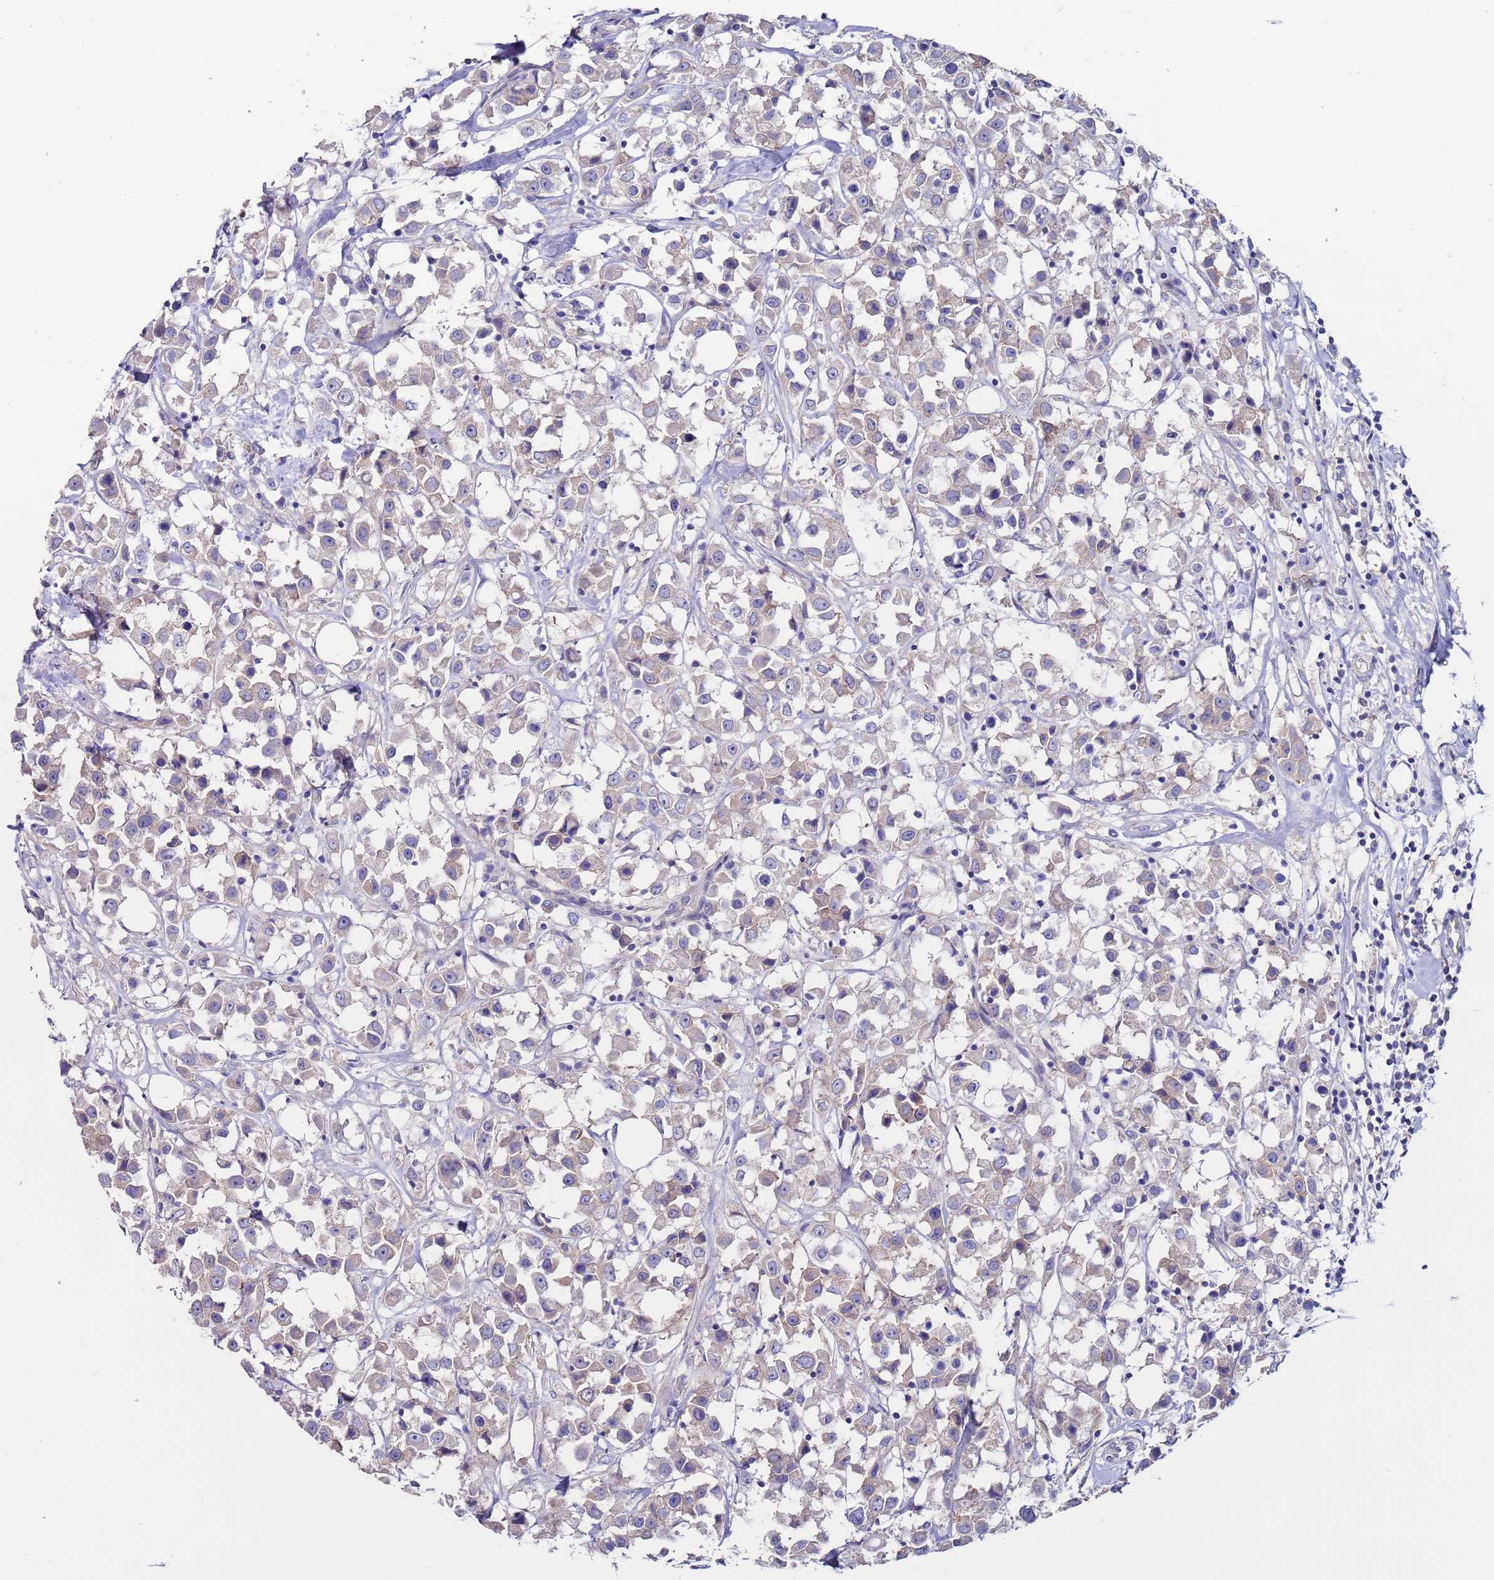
{"staining": {"intensity": "weak", "quantity": "25%-75%", "location": "cytoplasmic/membranous"}, "tissue": "breast cancer", "cell_type": "Tumor cells", "image_type": "cancer", "snomed": [{"axis": "morphology", "description": "Duct carcinoma"}, {"axis": "topography", "description": "Breast"}], "caption": "Tumor cells exhibit low levels of weak cytoplasmic/membranous expression in about 25%-75% of cells in breast cancer (intraductal carcinoma).", "gene": "KRTCAP3", "patient": {"sex": "female", "age": 61}}